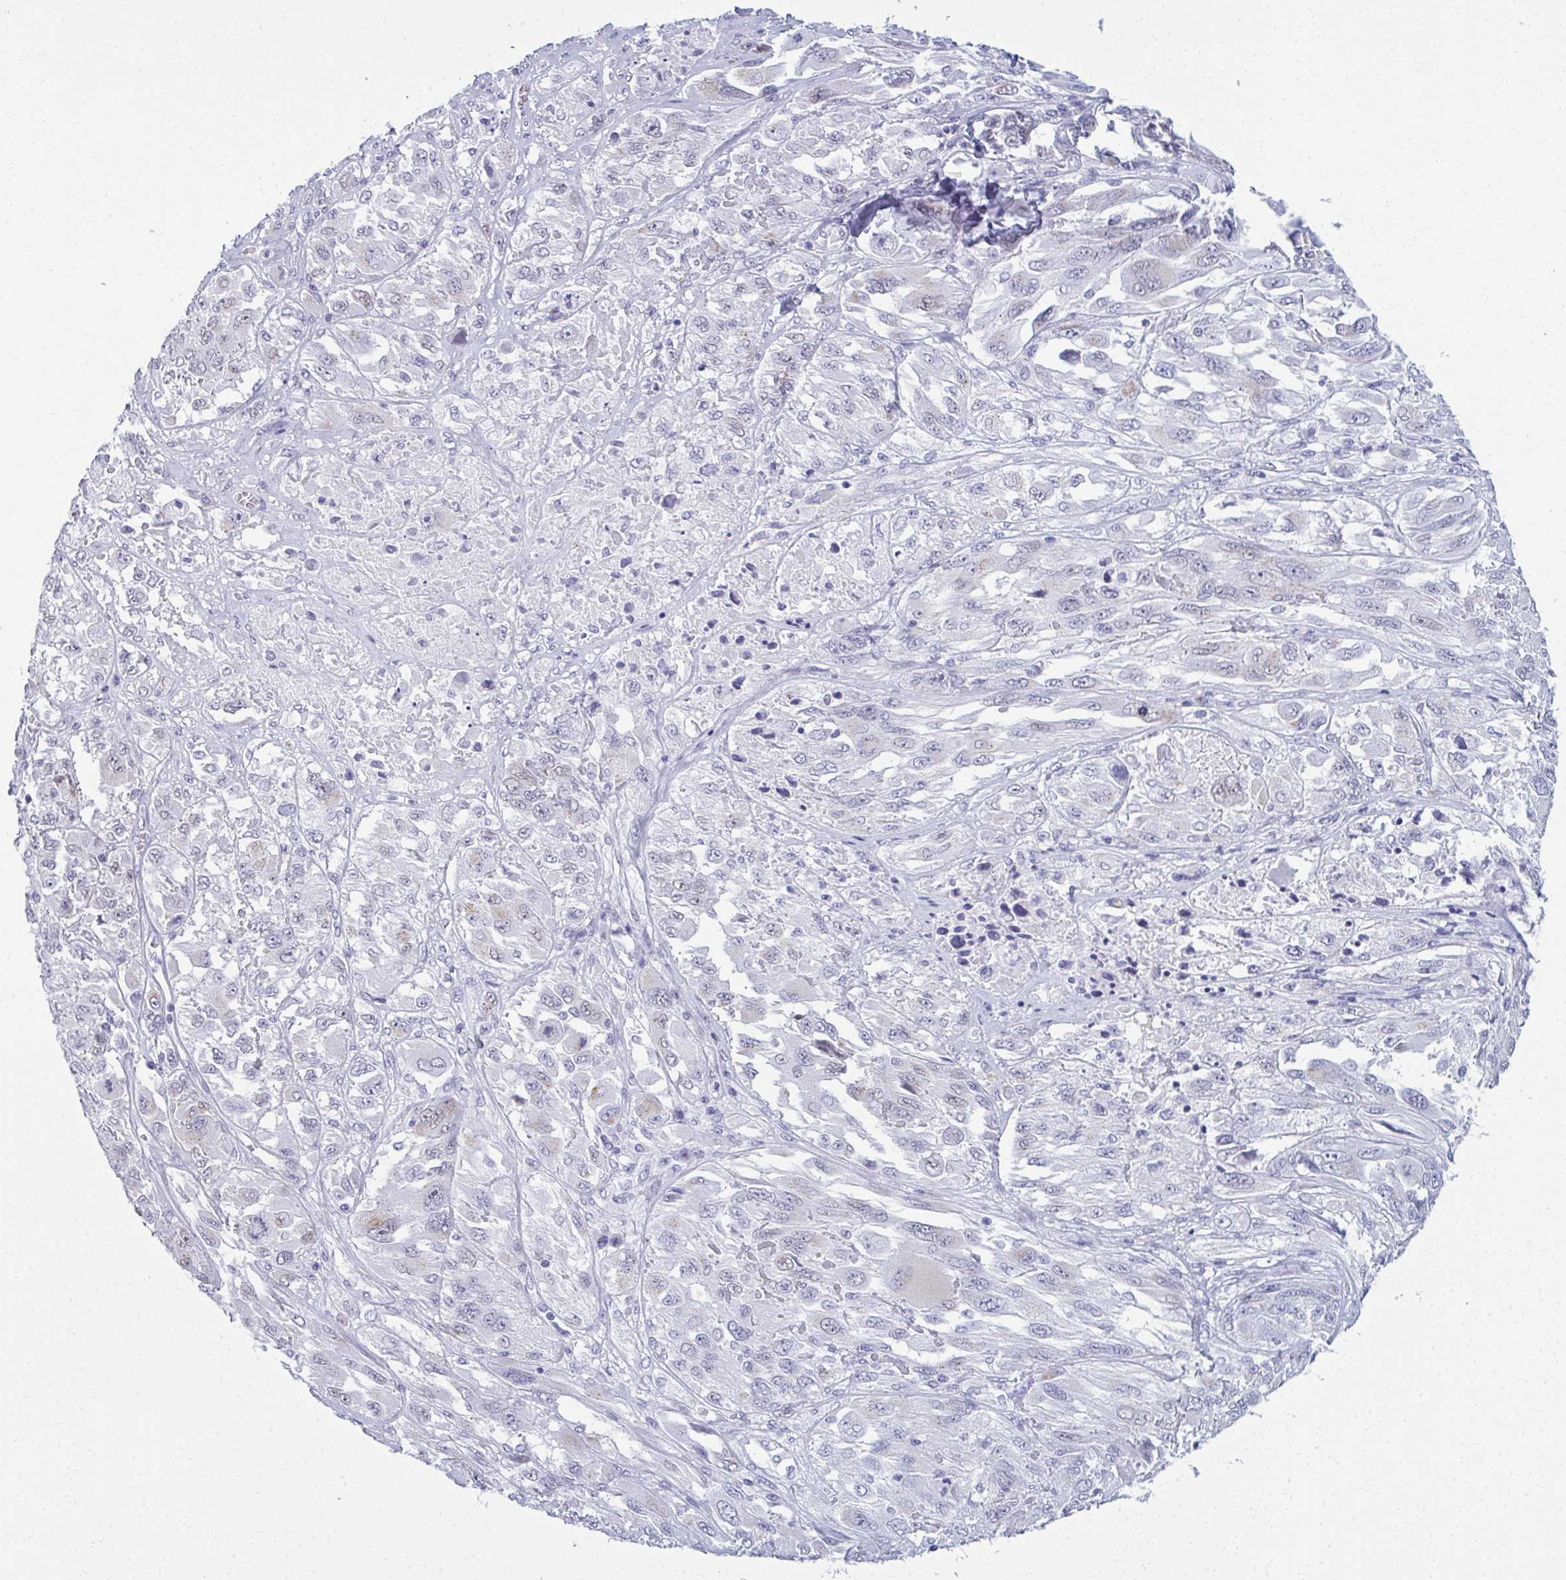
{"staining": {"intensity": "negative", "quantity": "none", "location": "none"}, "tissue": "melanoma", "cell_type": "Tumor cells", "image_type": "cancer", "snomed": [{"axis": "morphology", "description": "Malignant melanoma, NOS"}, {"axis": "topography", "description": "Skin"}], "caption": "IHC photomicrograph of neoplastic tissue: melanoma stained with DAB exhibits no significant protein staining in tumor cells.", "gene": "SCLY", "patient": {"sex": "female", "age": 91}}